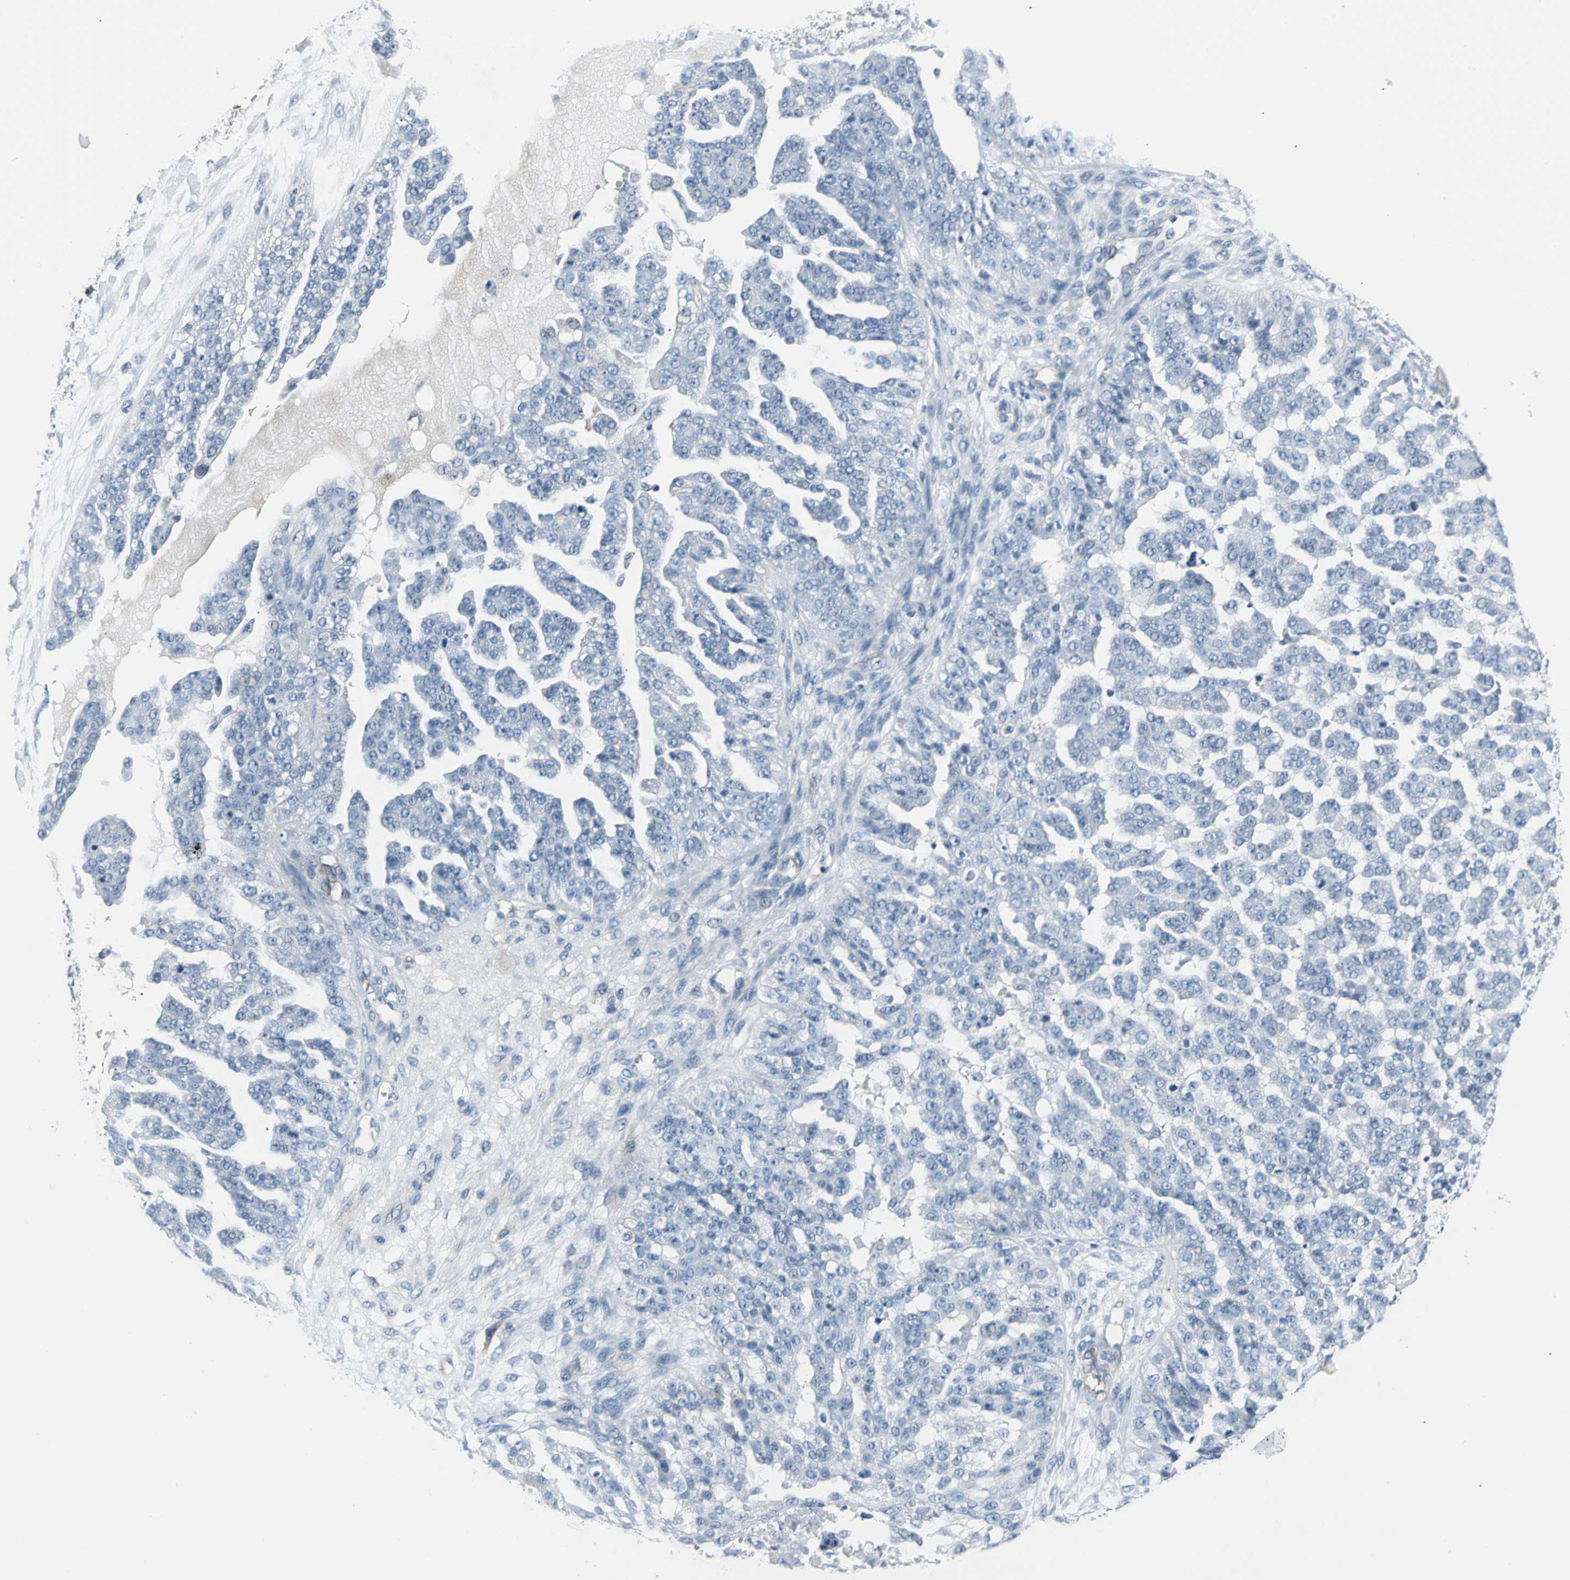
{"staining": {"intensity": "negative", "quantity": "none", "location": "none"}, "tissue": "ovarian cancer", "cell_type": "Tumor cells", "image_type": "cancer", "snomed": [{"axis": "morphology", "description": "Carcinoma, NOS"}, {"axis": "topography", "description": "Soft tissue"}, {"axis": "topography", "description": "Ovary"}], "caption": "There is no significant expression in tumor cells of ovarian carcinoma. The staining was performed using DAB (3,3'-diaminobenzidine) to visualize the protein expression in brown, while the nuclei were stained in blue with hematoxylin (Magnification: 20x).", "gene": "IQGAP2", "patient": {"sex": "female", "age": 54}}